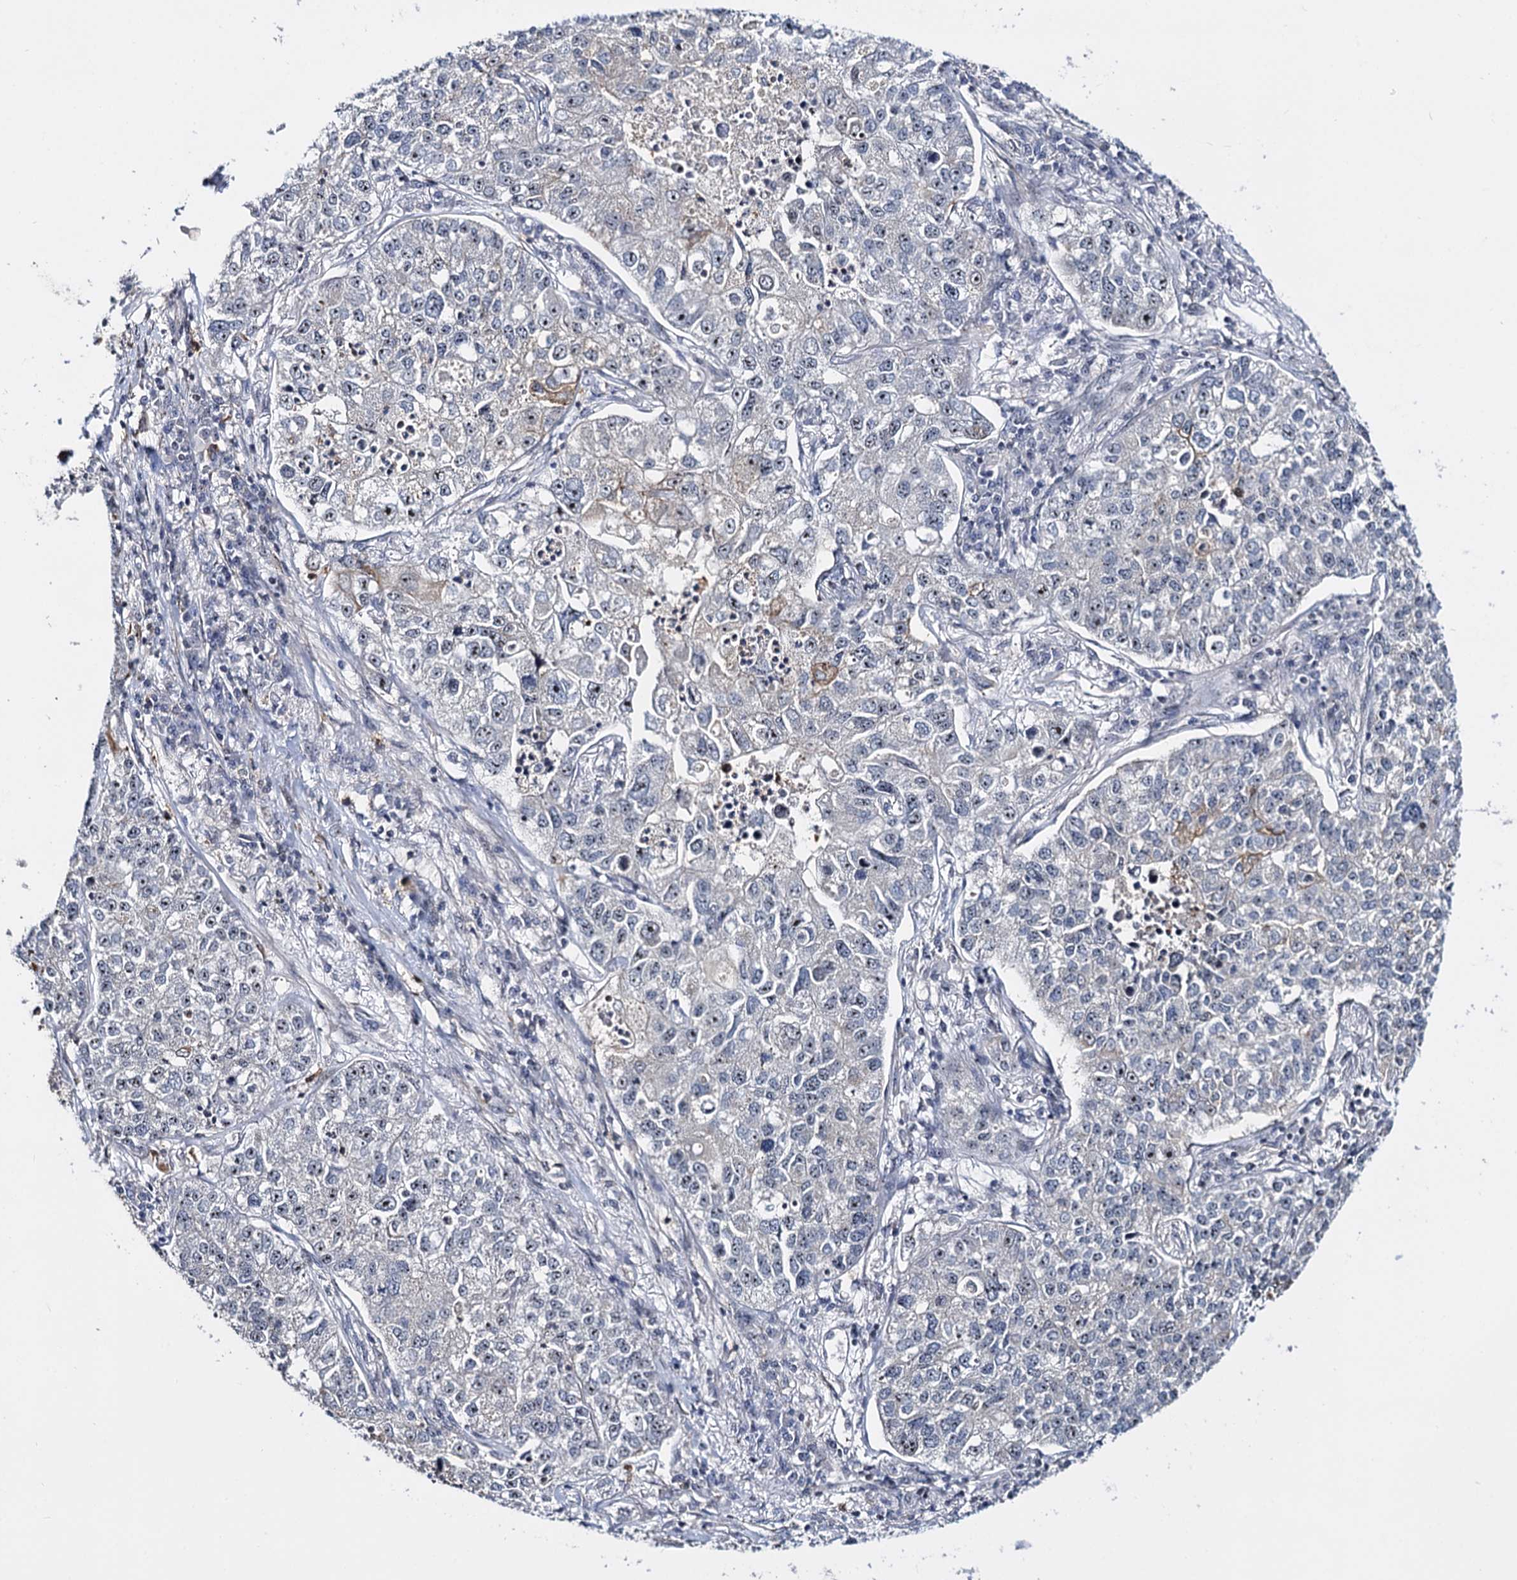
{"staining": {"intensity": "weak", "quantity": "25%-75%", "location": "nuclear"}, "tissue": "lung cancer", "cell_type": "Tumor cells", "image_type": "cancer", "snomed": [{"axis": "morphology", "description": "Adenocarcinoma, NOS"}, {"axis": "topography", "description": "Lung"}], "caption": "Weak nuclear positivity is identified in about 25%-75% of tumor cells in adenocarcinoma (lung).", "gene": "SUPT20H", "patient": {"sex": "male", "age": 49}}